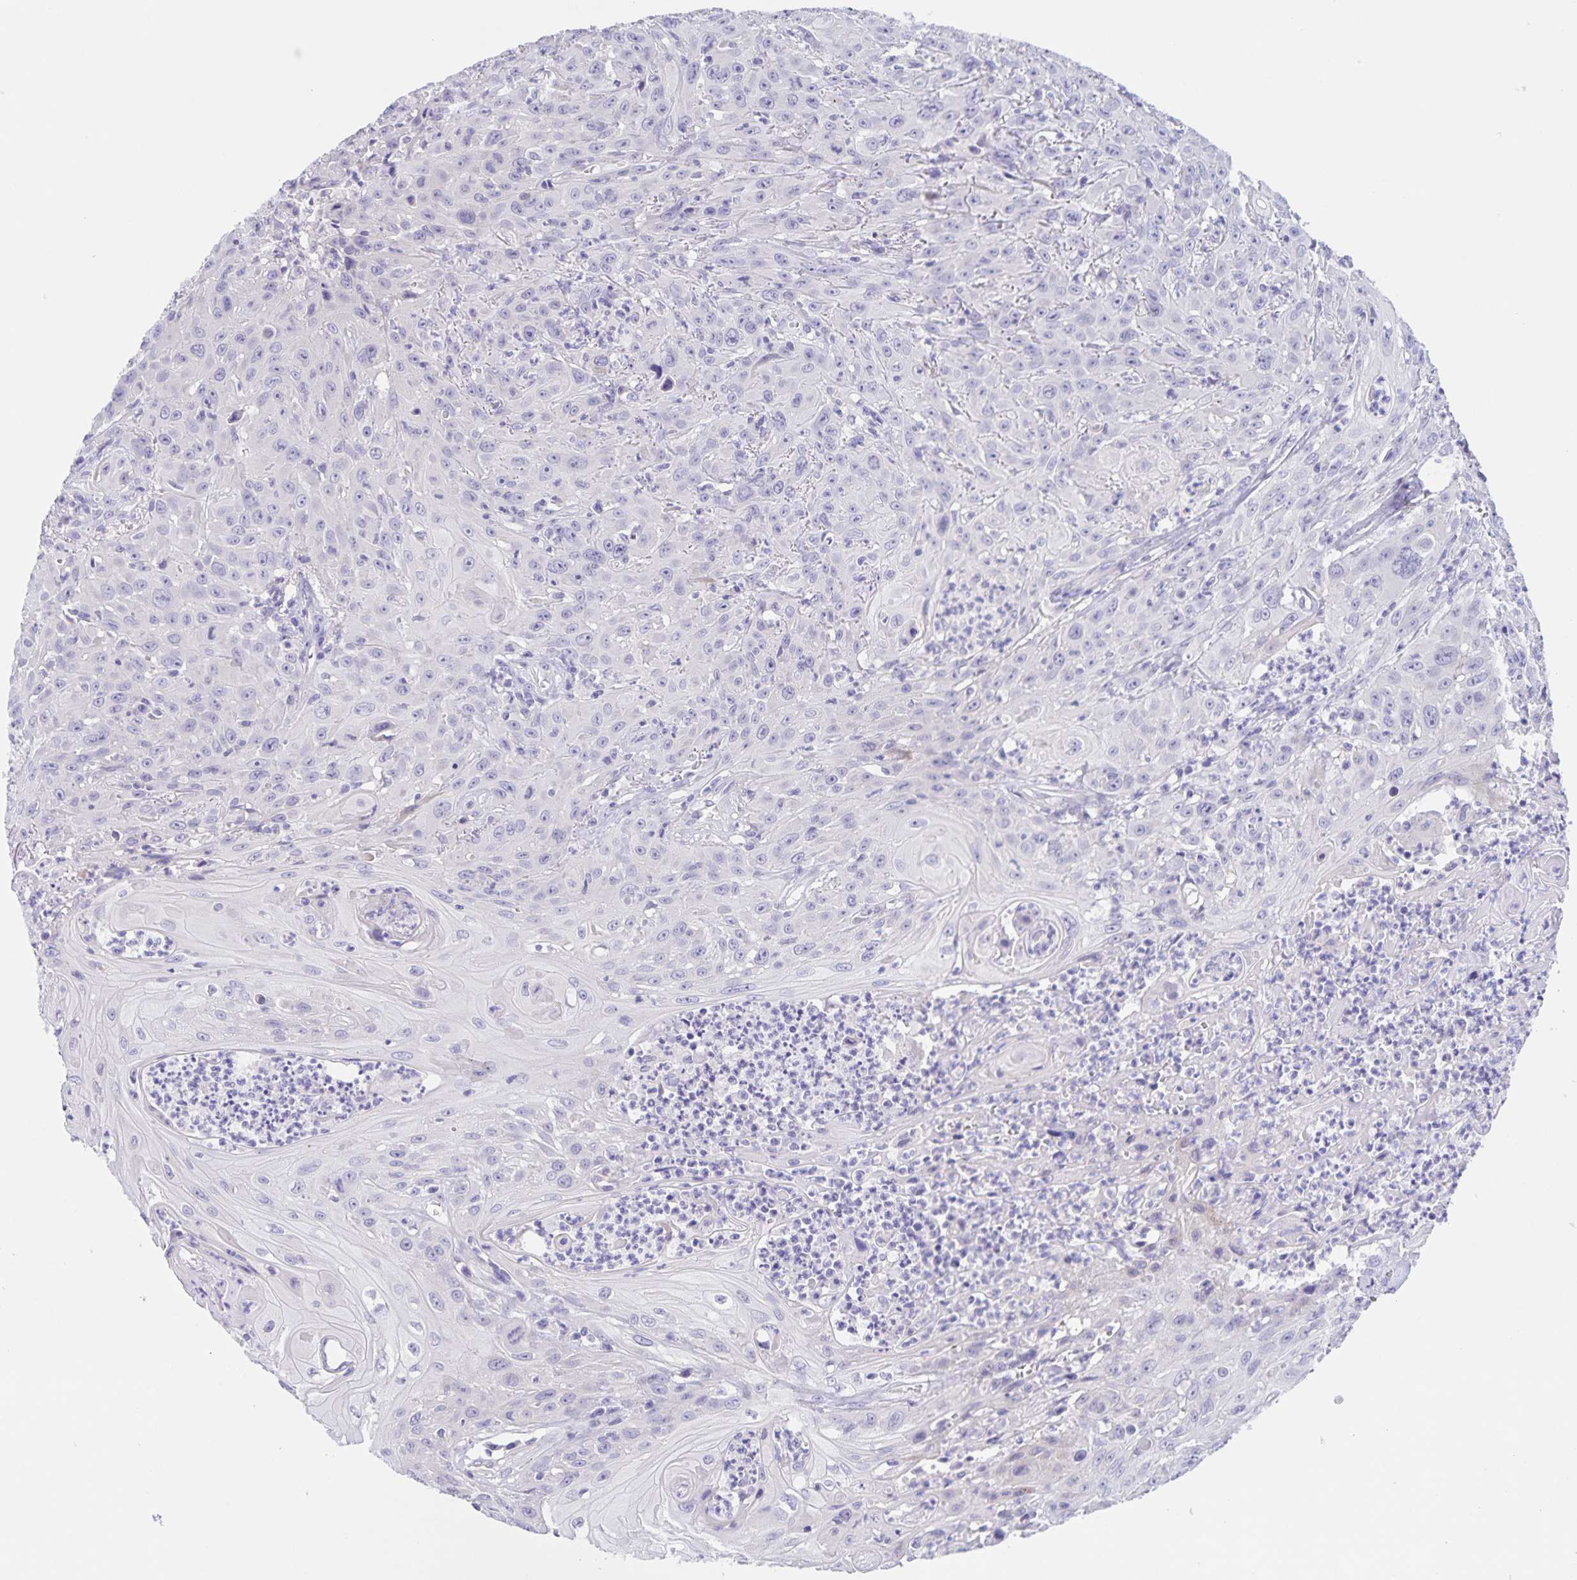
{"staining": {"intensity": "negative", "quantity": "none", "location": "none"}, "tissue": "head and neck cancer", "cell_type": "Tumor cells", "image_type": "cancer", "snomed": [{"axis": "morphology", "description": "Squamous cell carcinoma, NOS"}, {"axis": "topography", "description": "Skin"}, {"axis": "topography", "description": "Head-Neck"}], "caption": "This is an IHC photomicrograph of human head and neck cancer. There is no expression in tumor cells.", "gene": "DMGDH", "patient": {"sex": "male", "age": 80}}